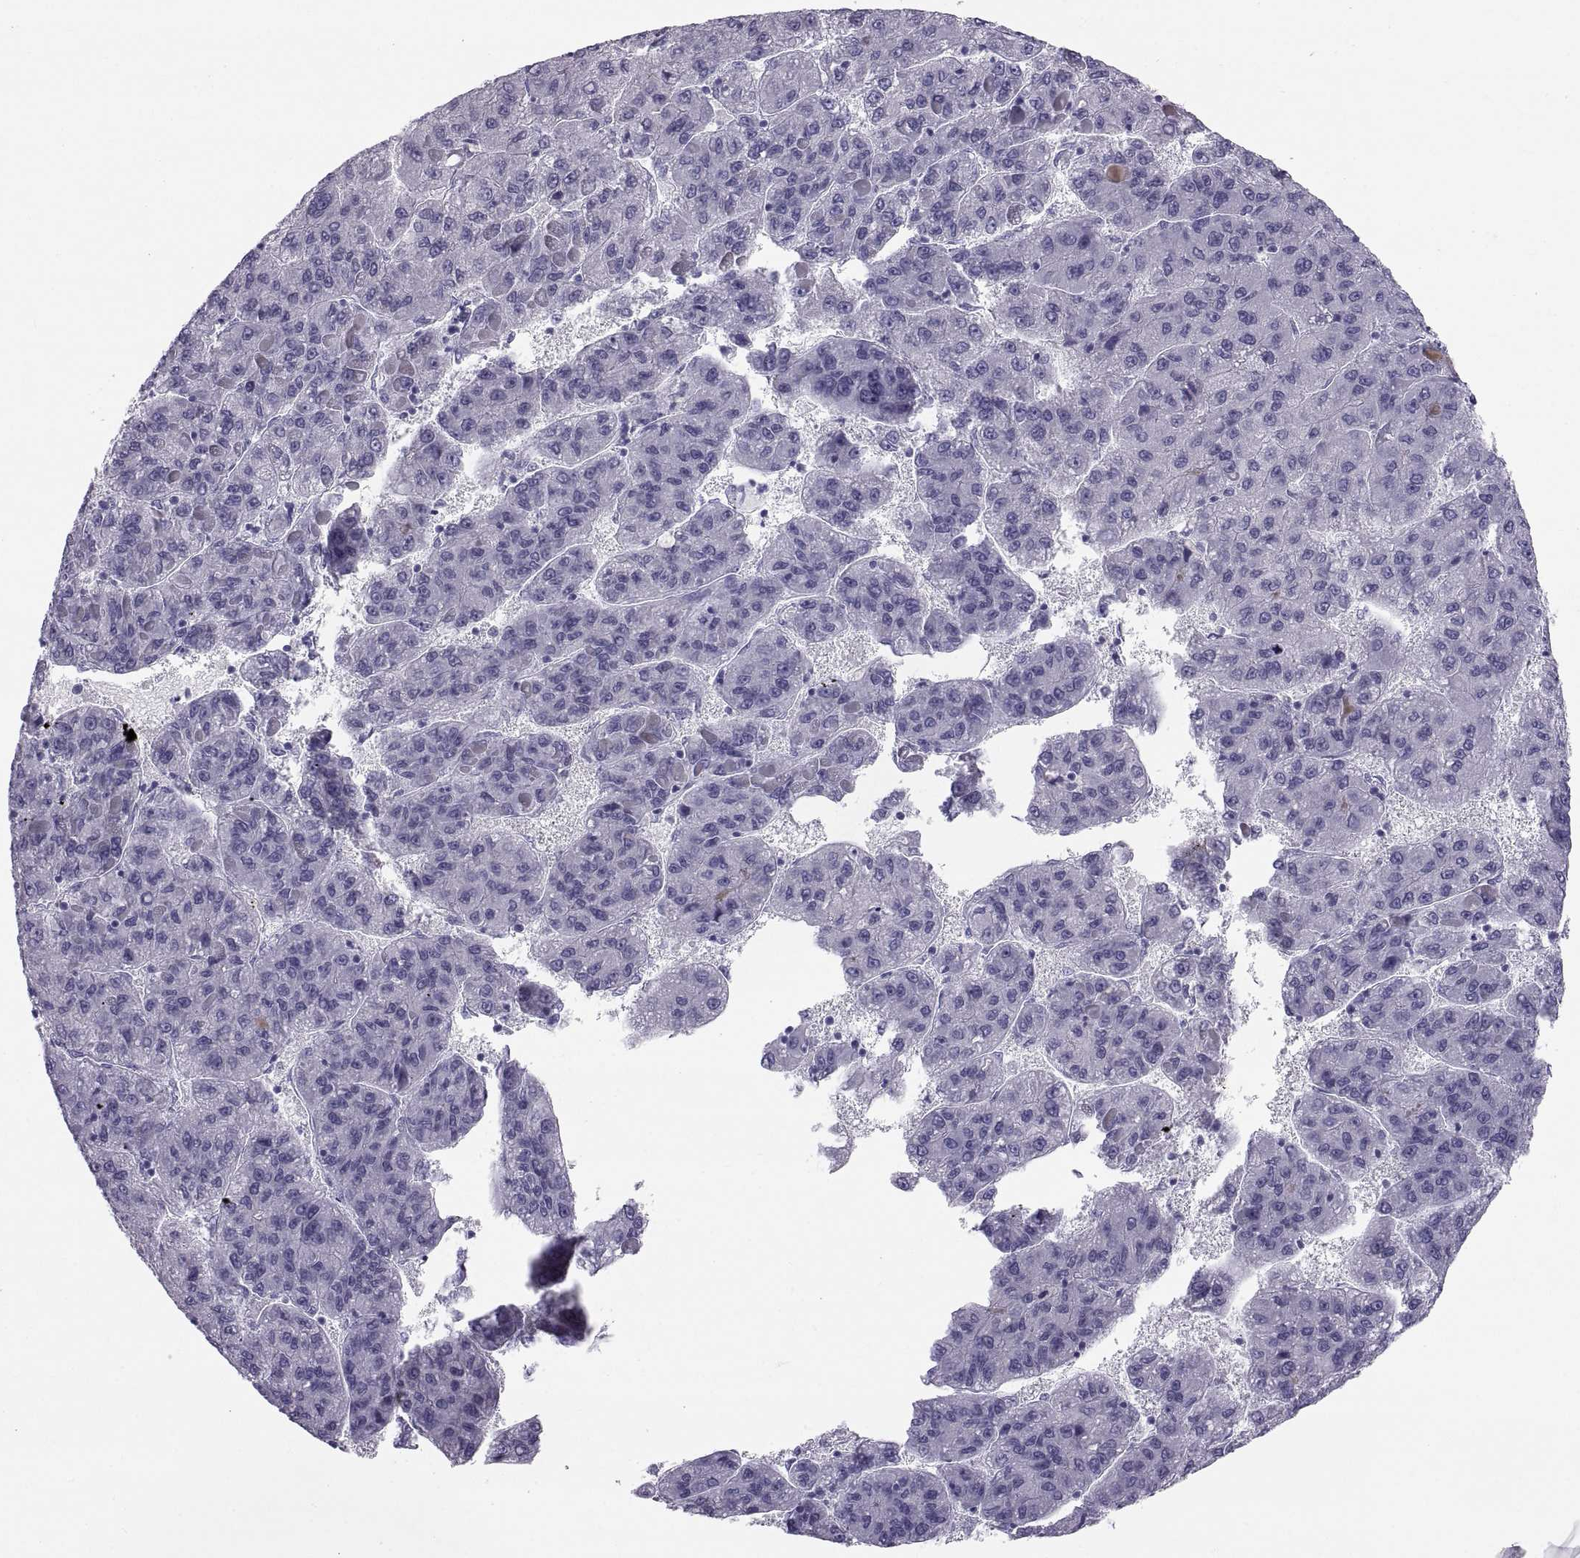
{"staining": {"intensity": "negative", "quantity": "none", "location": "none"}, "tissue": "liver cancer", "cell_type": "Tumor cells", "image_type": "cancer", "snomed": [{"axis": "morphology", "description": "Carcinoma, Hepatocellular, NOS"}, {"axis": "topography", "description": "Liver"}], "caption": "An image of liver cancer stained for a protein reveals no brown staining in tumor cells.", "gene": "CT47A10", "patient": {"sex": "female", "age": 82}}